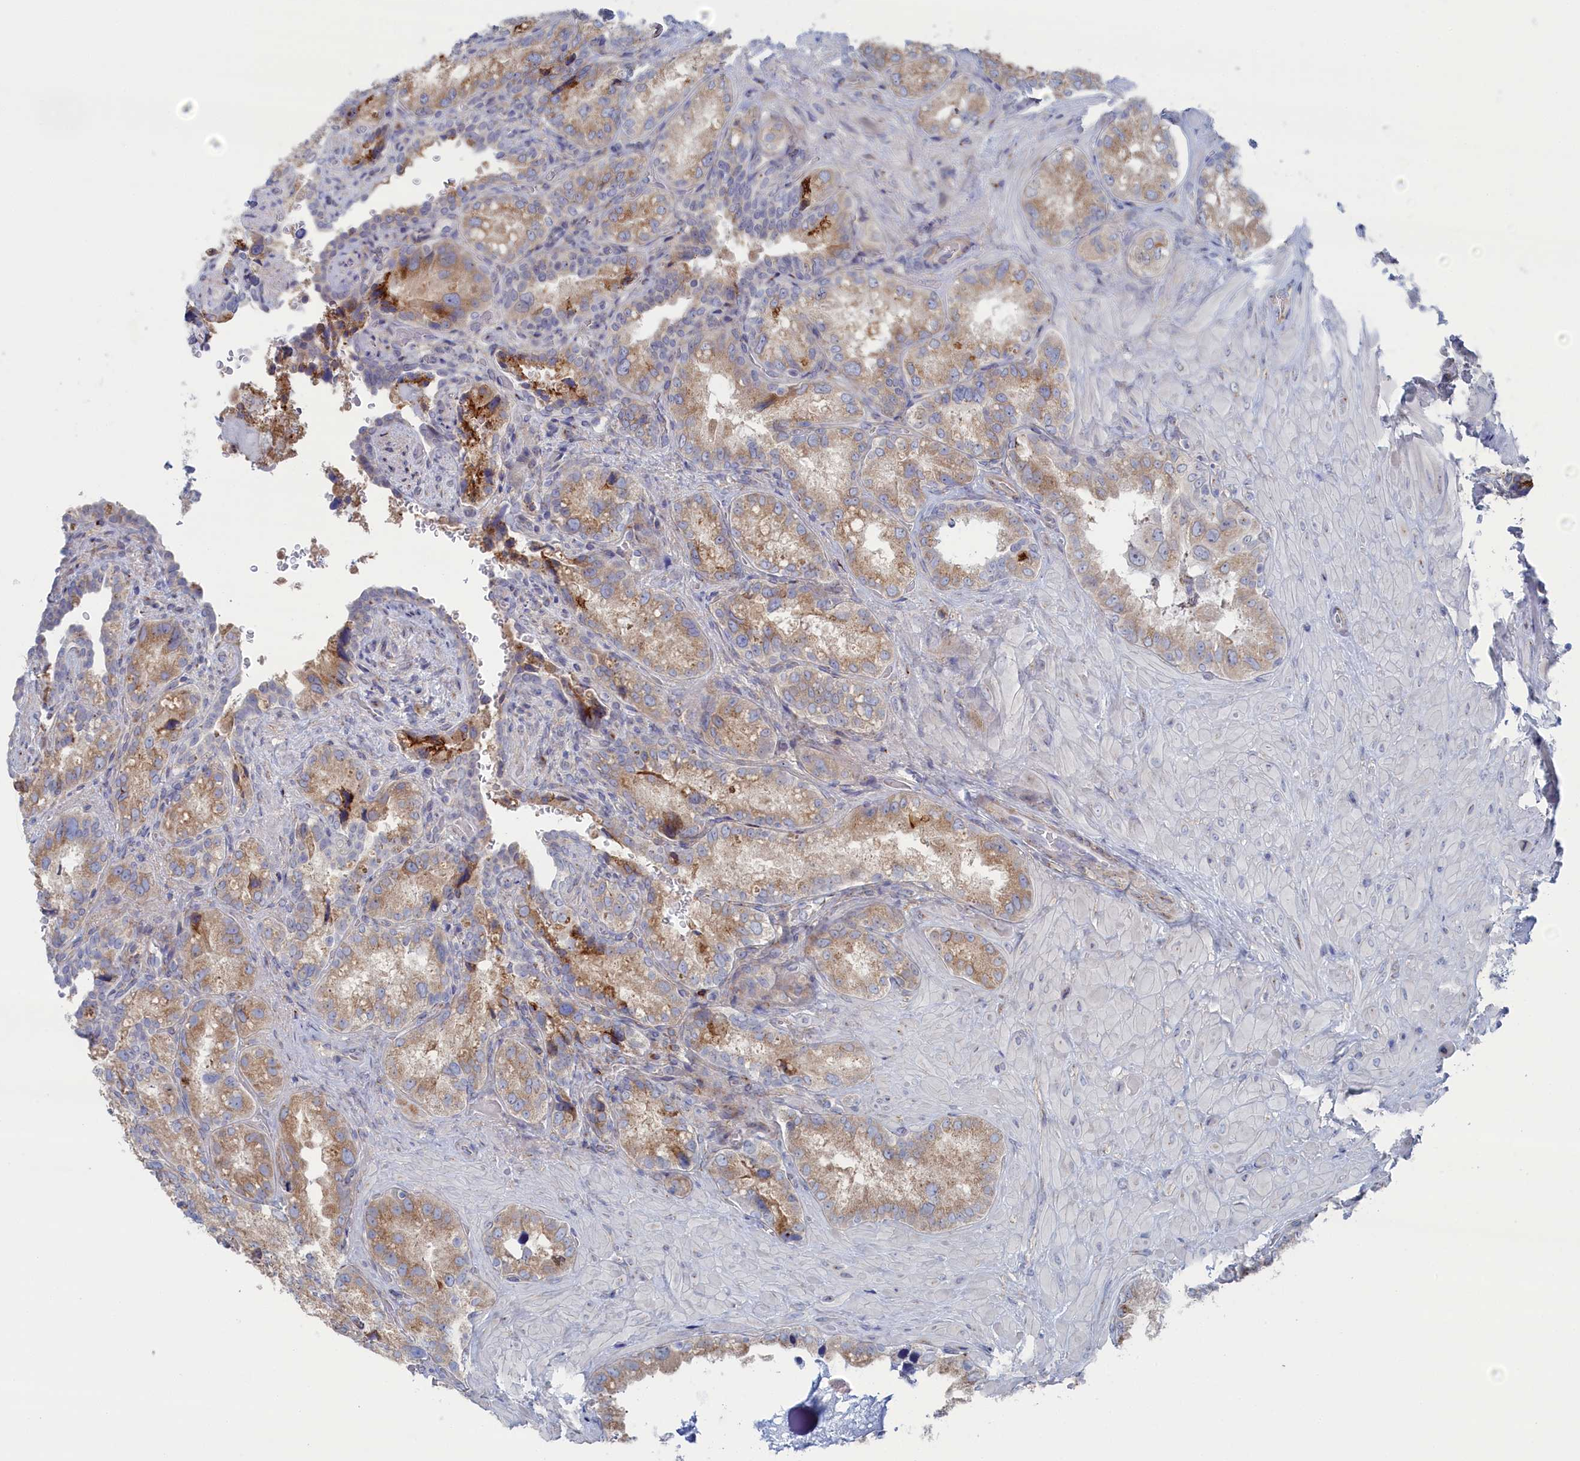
{"staining": {"intensity": "moderate", "quantity": ">75%", "location": "cytoplasmic/membranous"}, "tissue": "seminal vesicle", "cell_type": "Glandular cells", "image_type": "normal", "snomed": [{"axis": "morphology", "description": "Normal tissue, NOS"}, {"axis": "topography", "description": "Seminal veicle"}, {"axis": "topography", "description": "Peripheral nerve tissue"}], "caption": "Seminal vesicle stained with immunohistochemistry (IHC) shows moderate cytoplasmic/membranous positivity in approximately >75% of glandular cells.", "gene": "IRX1", "patient": {"sex": "male", "age": 67}}